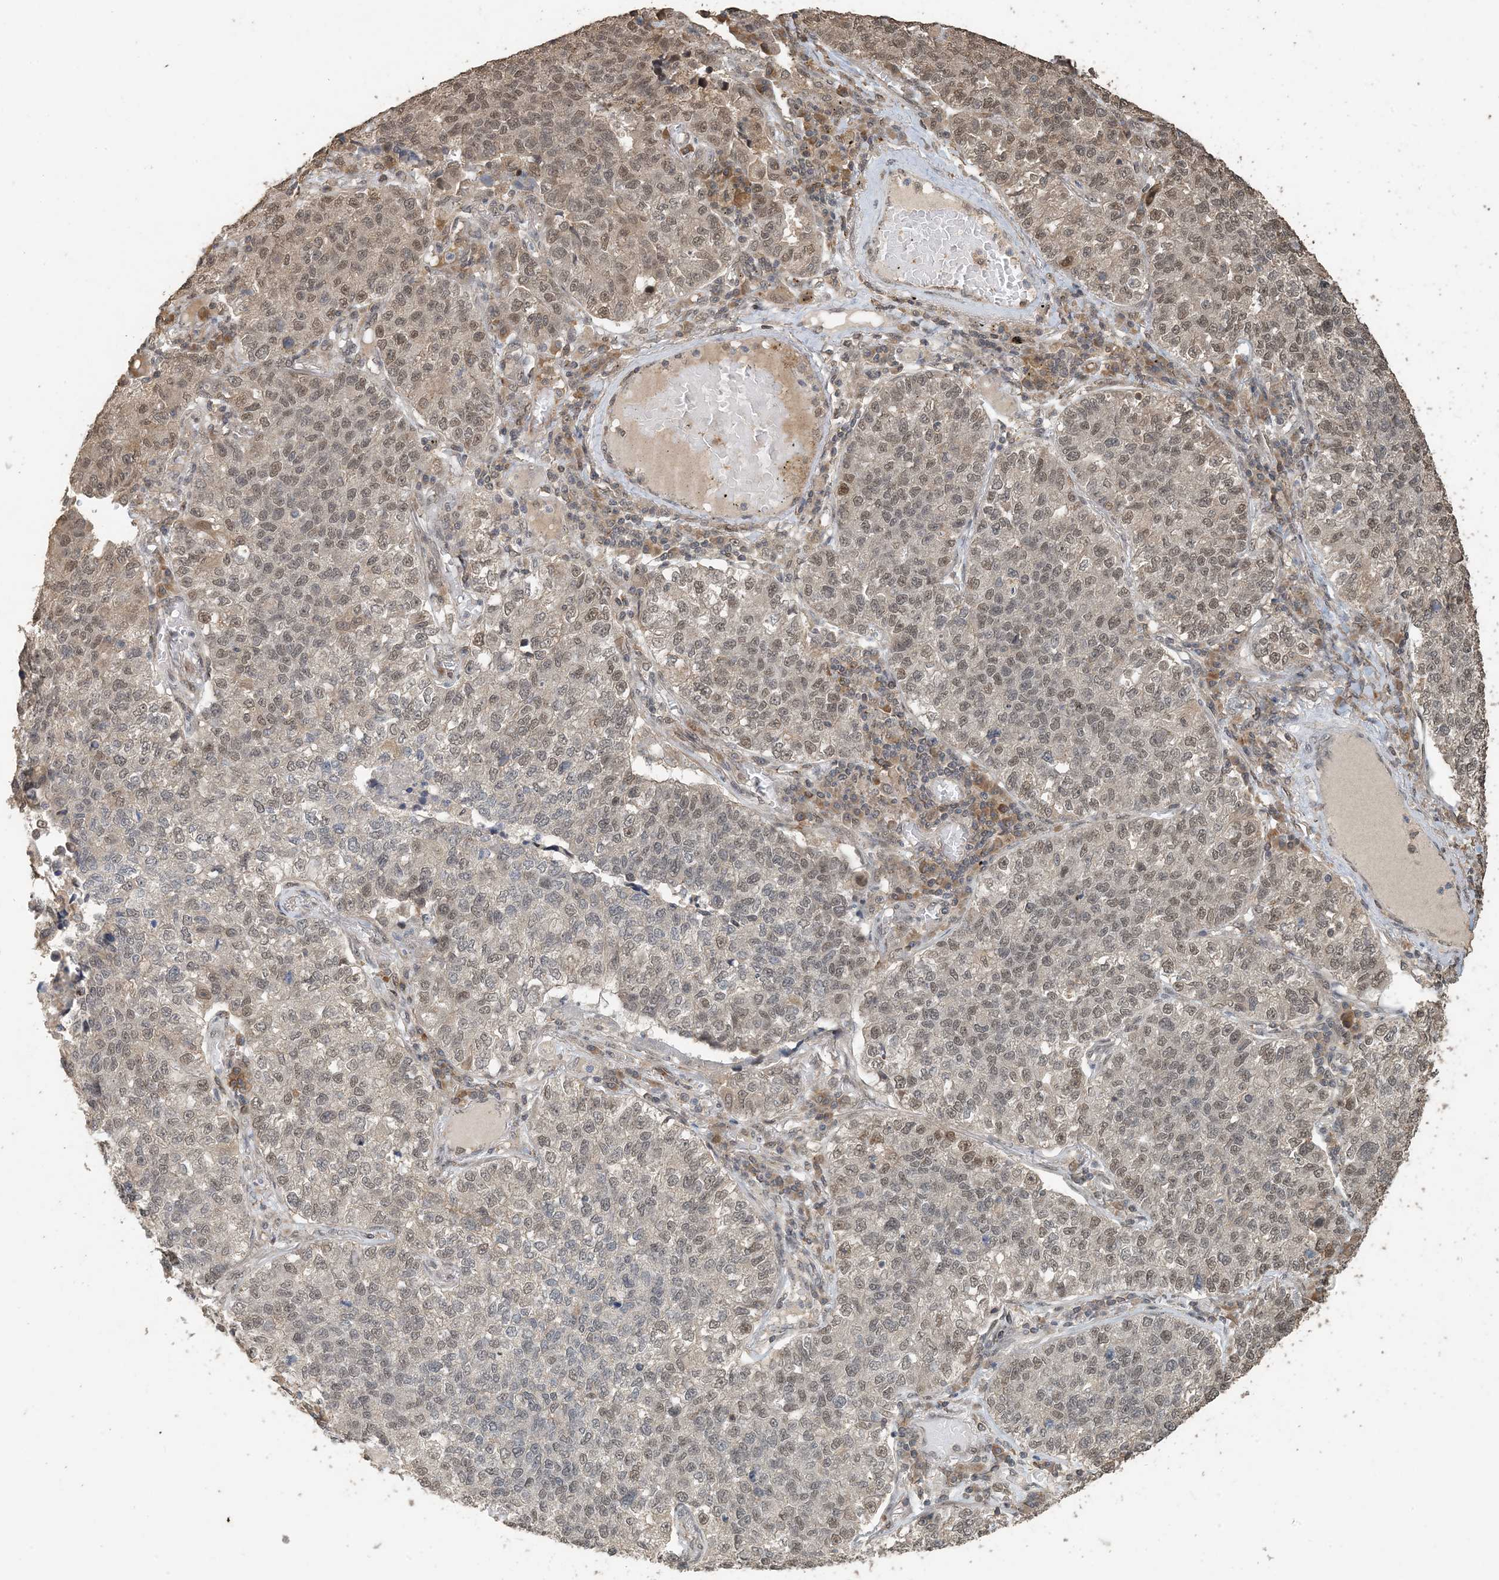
{"staining": {"intensity": "moderate", "quantity": "<25%", "location": "nuclear"}, "tissue": "lung cancer", "cell_type": "Tumor cells", "image_type": "cancer", "snomed": [{"axis": "morphology", "description": "Adenocarcinoma, NOS"}, {"axis": "topography", "description": "Lung"}], "caption": "Protein expression analysis of lung adenocarcinoma reveals moderate nuclear positivity in about <25% of tumor cells.", "gene": "ZC3H12A", "patient": {"sex": "male", "age": 49}}